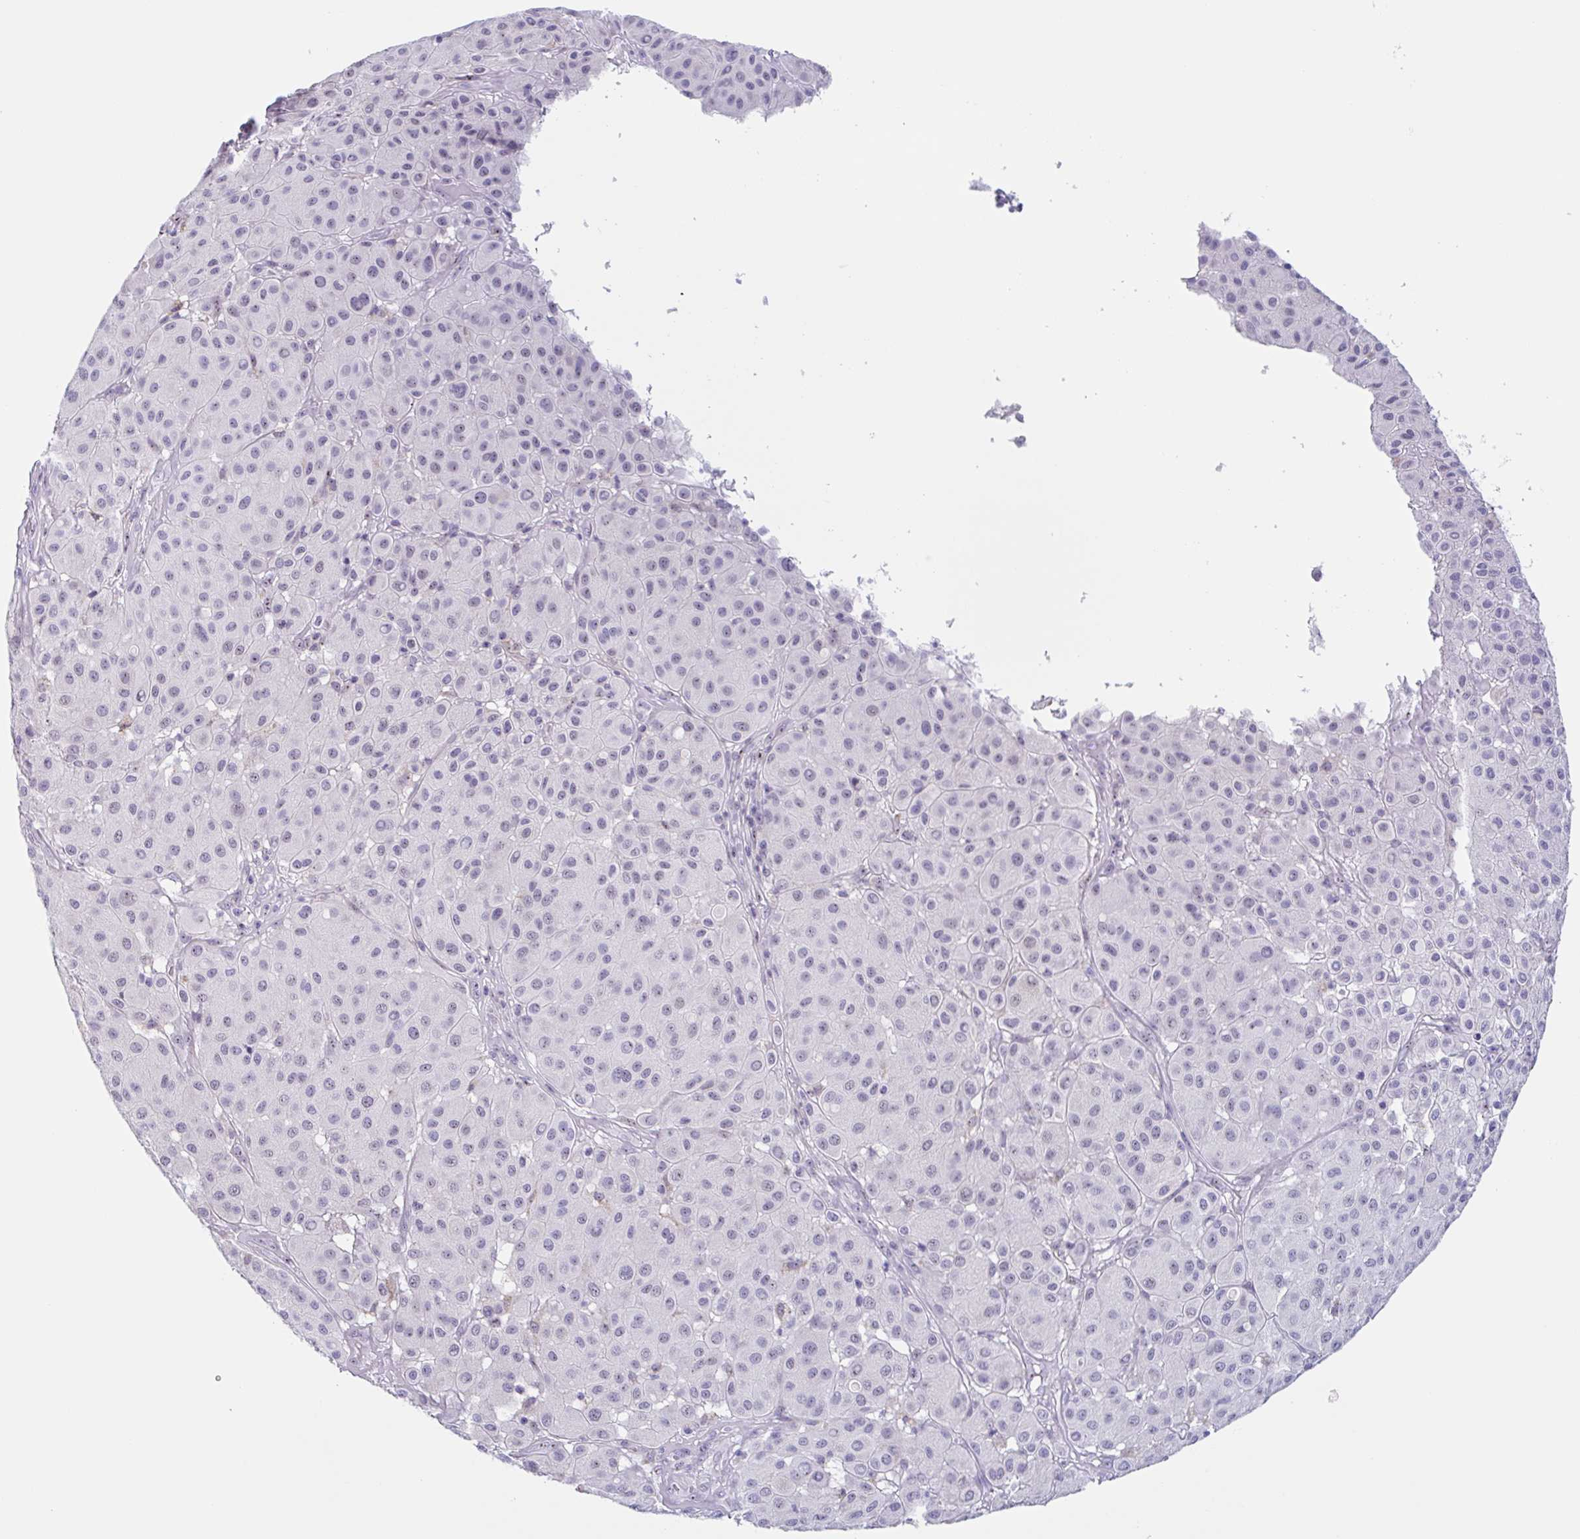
{"staining": {"intensity": "negative", "quantity": "none", "location": "none"}, "tissue": "melanoma", "cell_type": "Tumor cells", "image_type": "cancer", "snomed": [{"axis": "morphology", "description": "Malignant melanoma, Metastatic site"}, {"axis": "topography", "description": "Smooth muscle"}], "caption": "Immunohistochemistry (IHC) of melanoma shows no positivity in tumor cells.", "gene": "LENG9", "patient": {"sex": "male", "age": 41}}